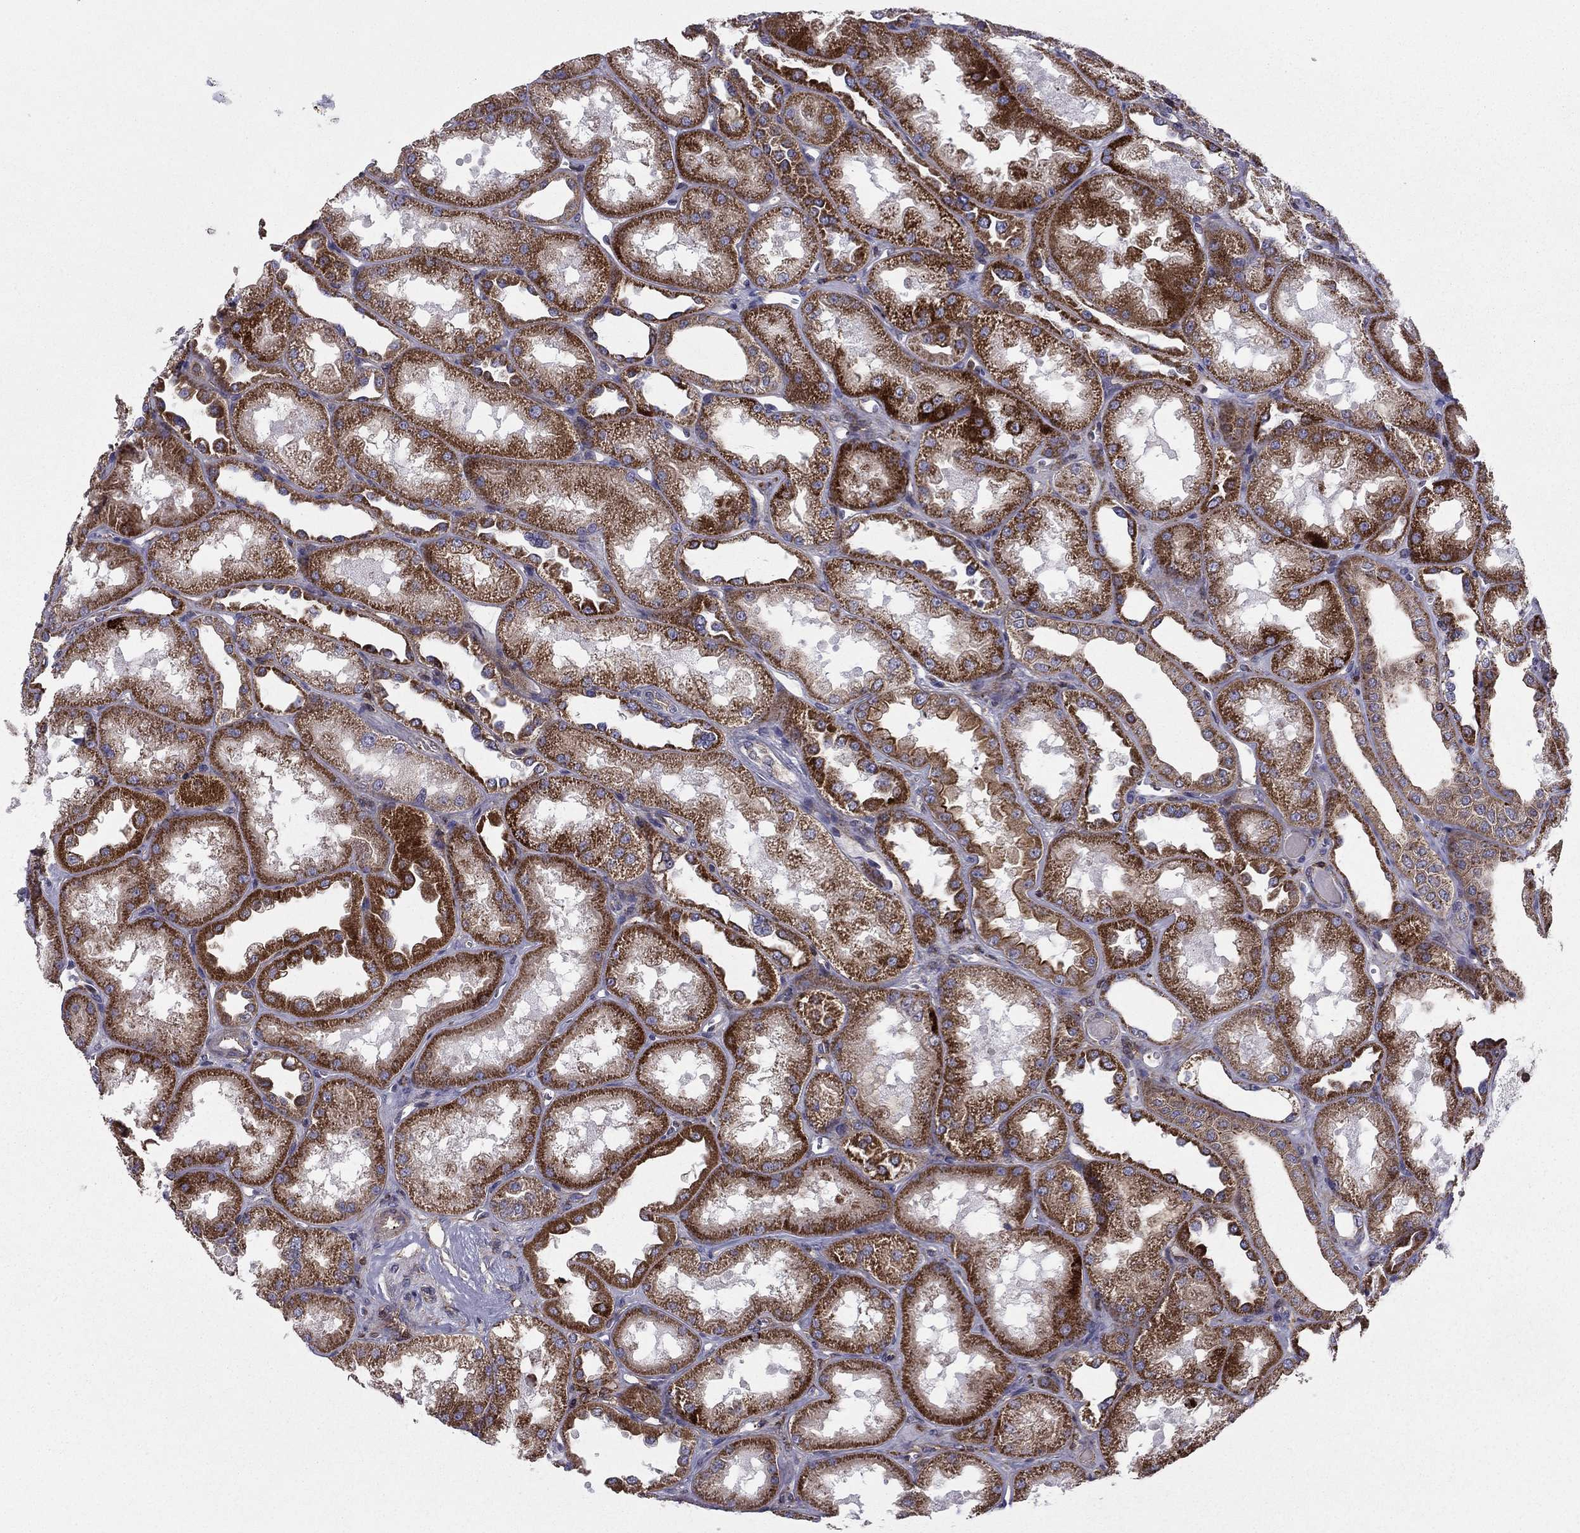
{"staining": {"intensity": "weak", "quantity": "25%-75%", "location": "cytoplasmic/membranous"}, "tissue": "kidney", "cell_type": "Cells in glomeruli", "image_type": "normal", "snomed": [{"axis": "morphology", "description": "Normal tissue, NOS"}, {"axis": "topography", "description": "Kidney"}], "caption": "Cells in glomeruli reveal weak cytoplasmic/membranous expression in approximately 25%-75% of cells in normal kidney.", "gene": "ALG6", "patient": {"sex": "male", "age": 61}}